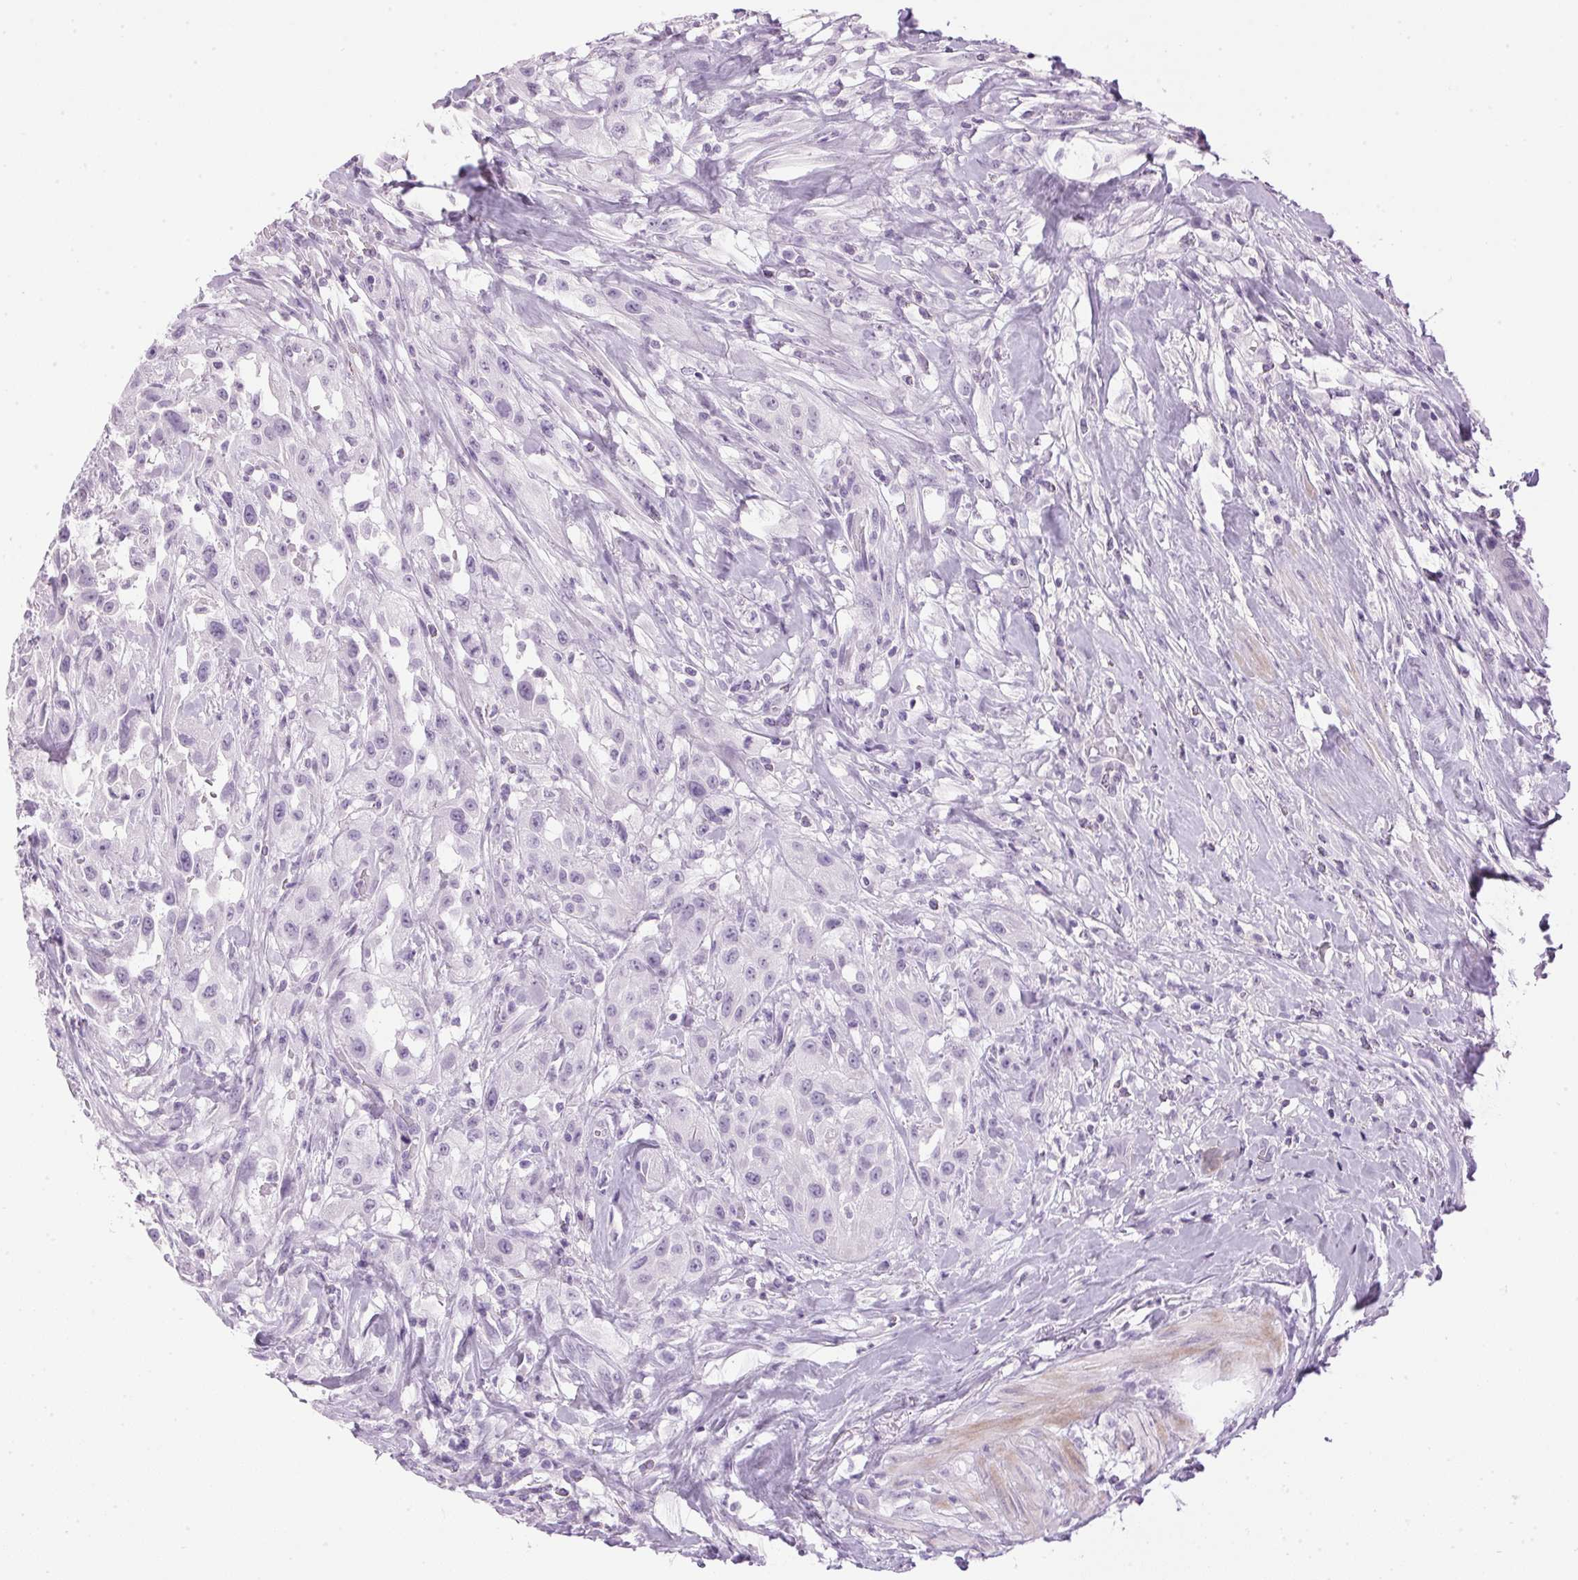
{"staining": {"intensity": "negative", "quantity": "none", "location": "none"}, "tissue": "urothelial cancer", "cell_type": "Tumor cells", "image_type": "cancer", "snomed": [{"axis": "morphology", "description": "Urothelial carcinoma, High grade"}, {"axis": "topography", "description": "Urinary bladder"}], "caption": "Image shows no protein positivity in tumor cells of high-grade urothelial carcinoma tissue.", "gene": "SP7", "patient": {"sex": "male", "age": 79}}